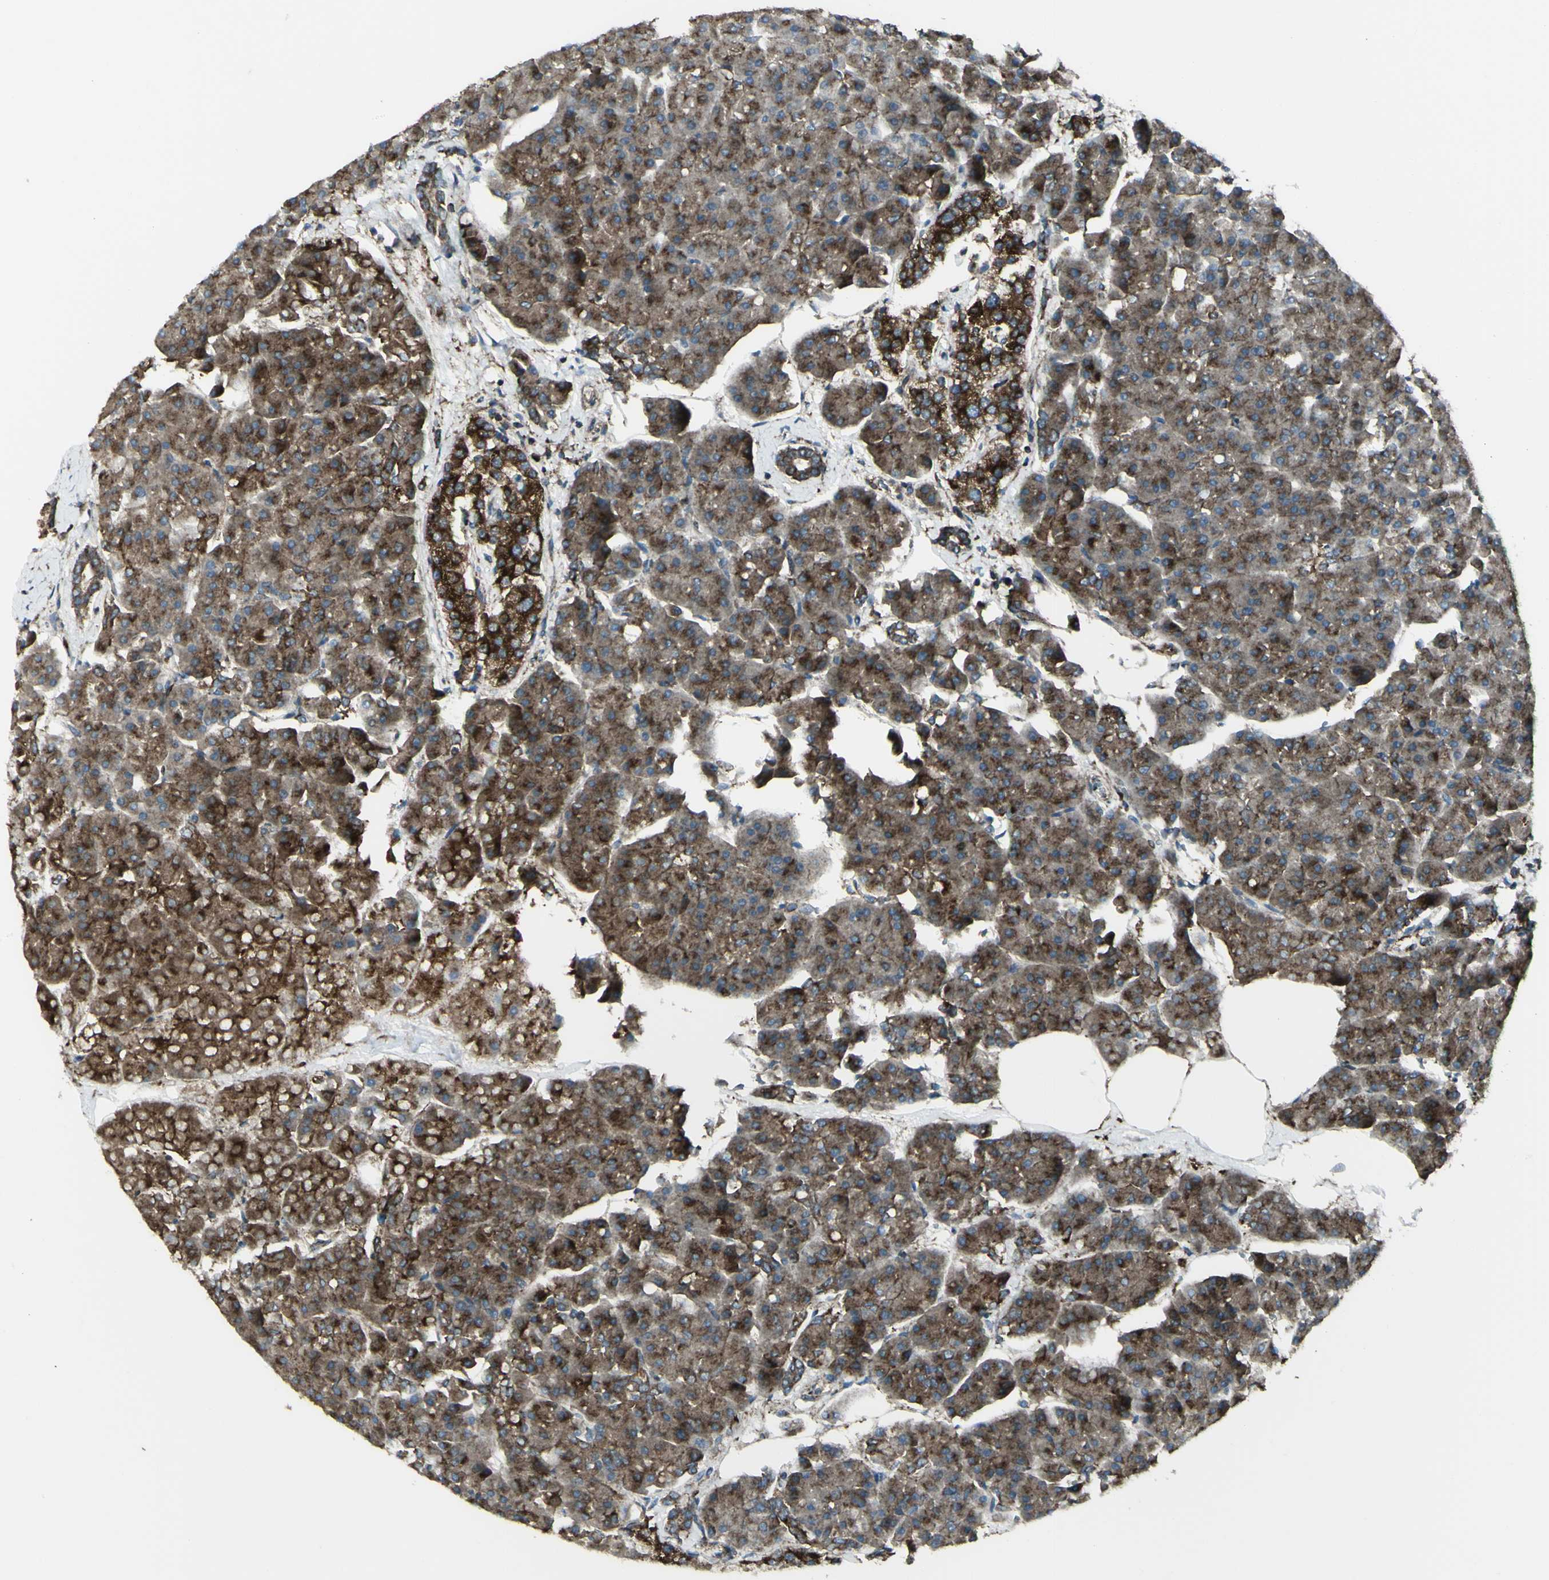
{"staining": {"intensity": "strong", "quantity": ">75%", "location": "cytoplasmic/membranous"}, "tissue": "pancreas", "cell_type": "Exocrine glandular cells", "image_type": "normal", "snomed": [{"axis": "morphology", "description": "Normal tissue, NOS"}, {"axis": "topography", "description": "Pancreas"}], "caption": "Pancreas stained for a protein (brown) shows strong cytoplasmic/membranous positive staining in about >75% of exocrine glandular cells.", "gene": "NAPA", "patient": {"sex": "female", "age": 70}}